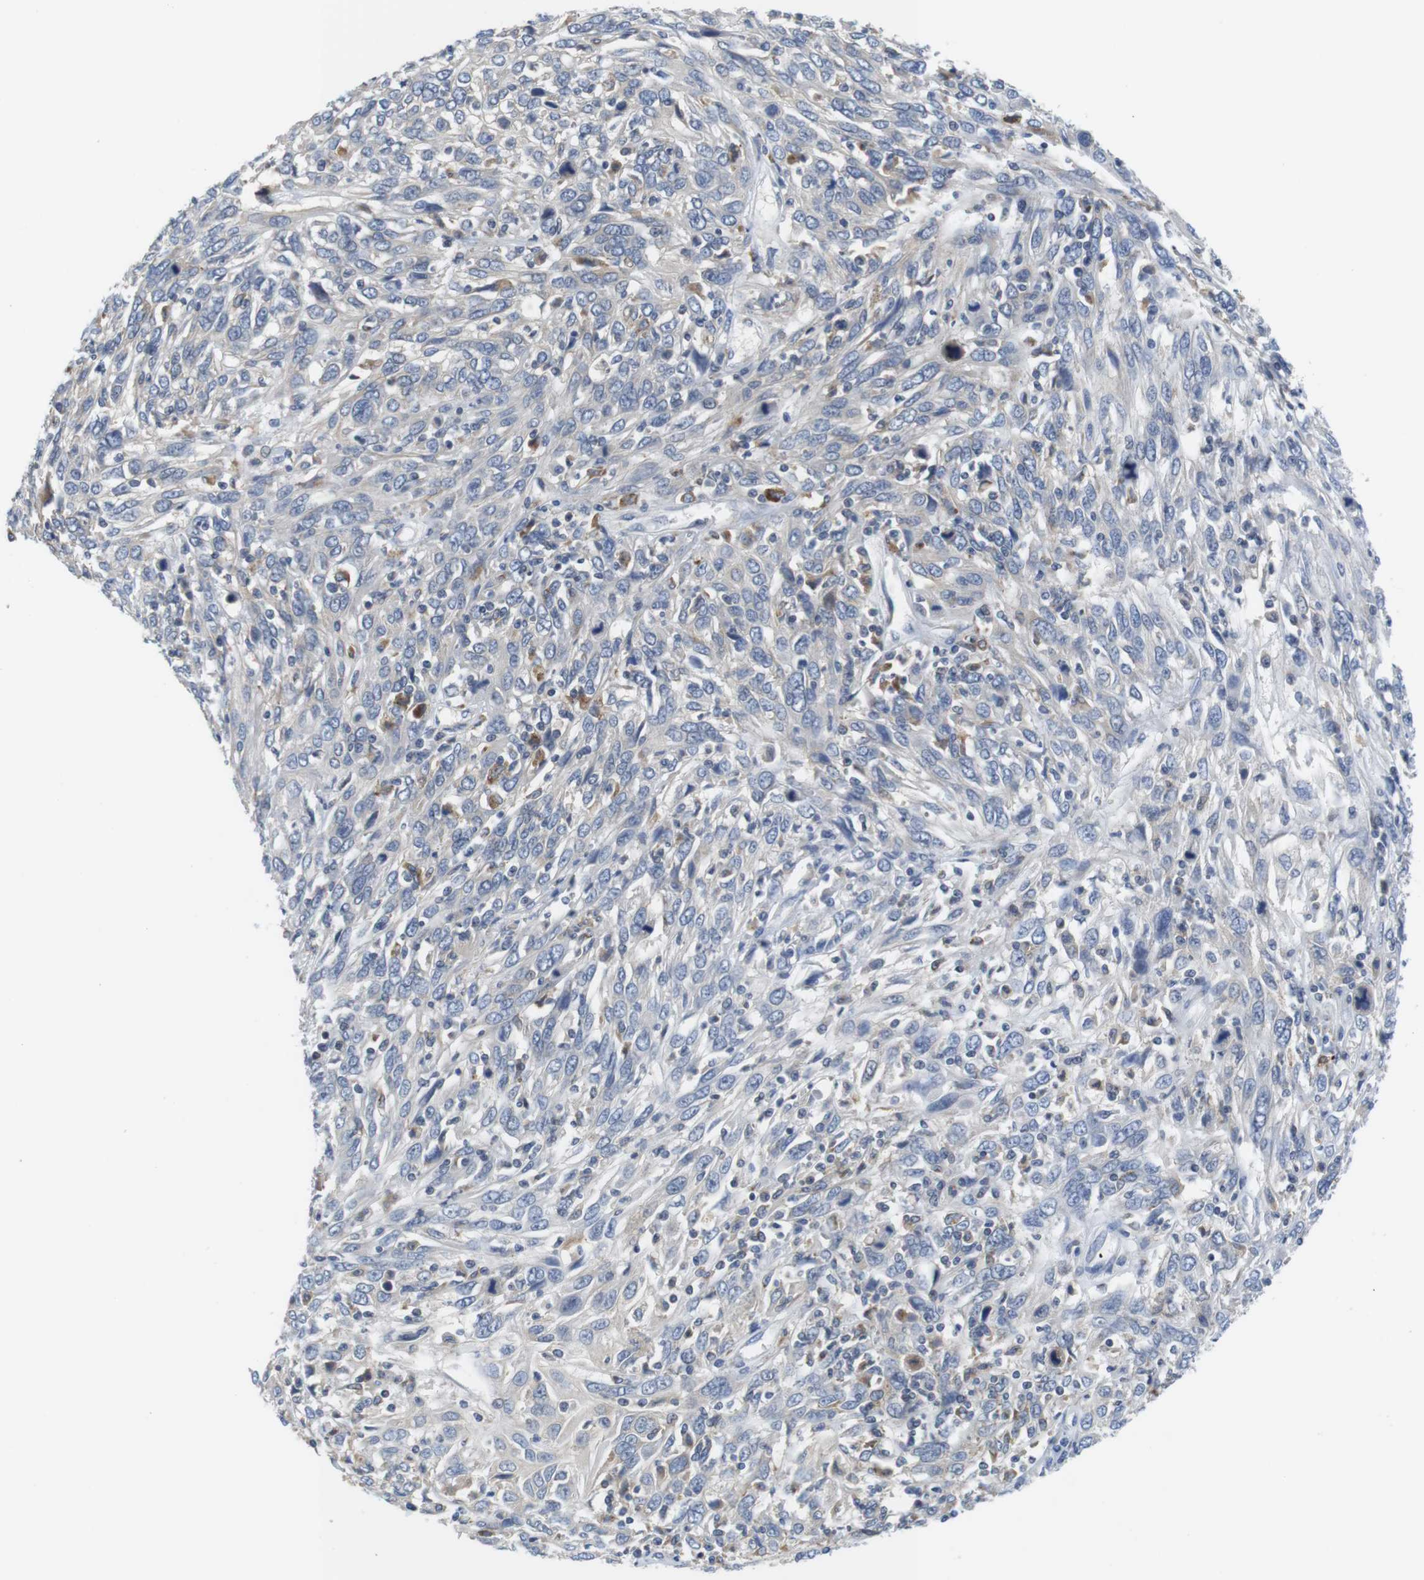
{"staining": {"intensity": "weak", "quantity": "<25%", "location": "cytoplasmic/membranous"}, "tissue": "cervical cancer", "cell_type": "Tumor cells", "image_type": "cancer", "snomed": [{"axis": "morphology", "description": "Squamous cell carcinoma, NOS"}, {"axis": "topography", "description": "Cervix"}], "caption": "Immunohistochemical staining of cervical squamous cell carcinoma exhibits no significant expression in tumor cells.", "gene": "CNGA2", "patient": {"sex": "female", "age": 46}}